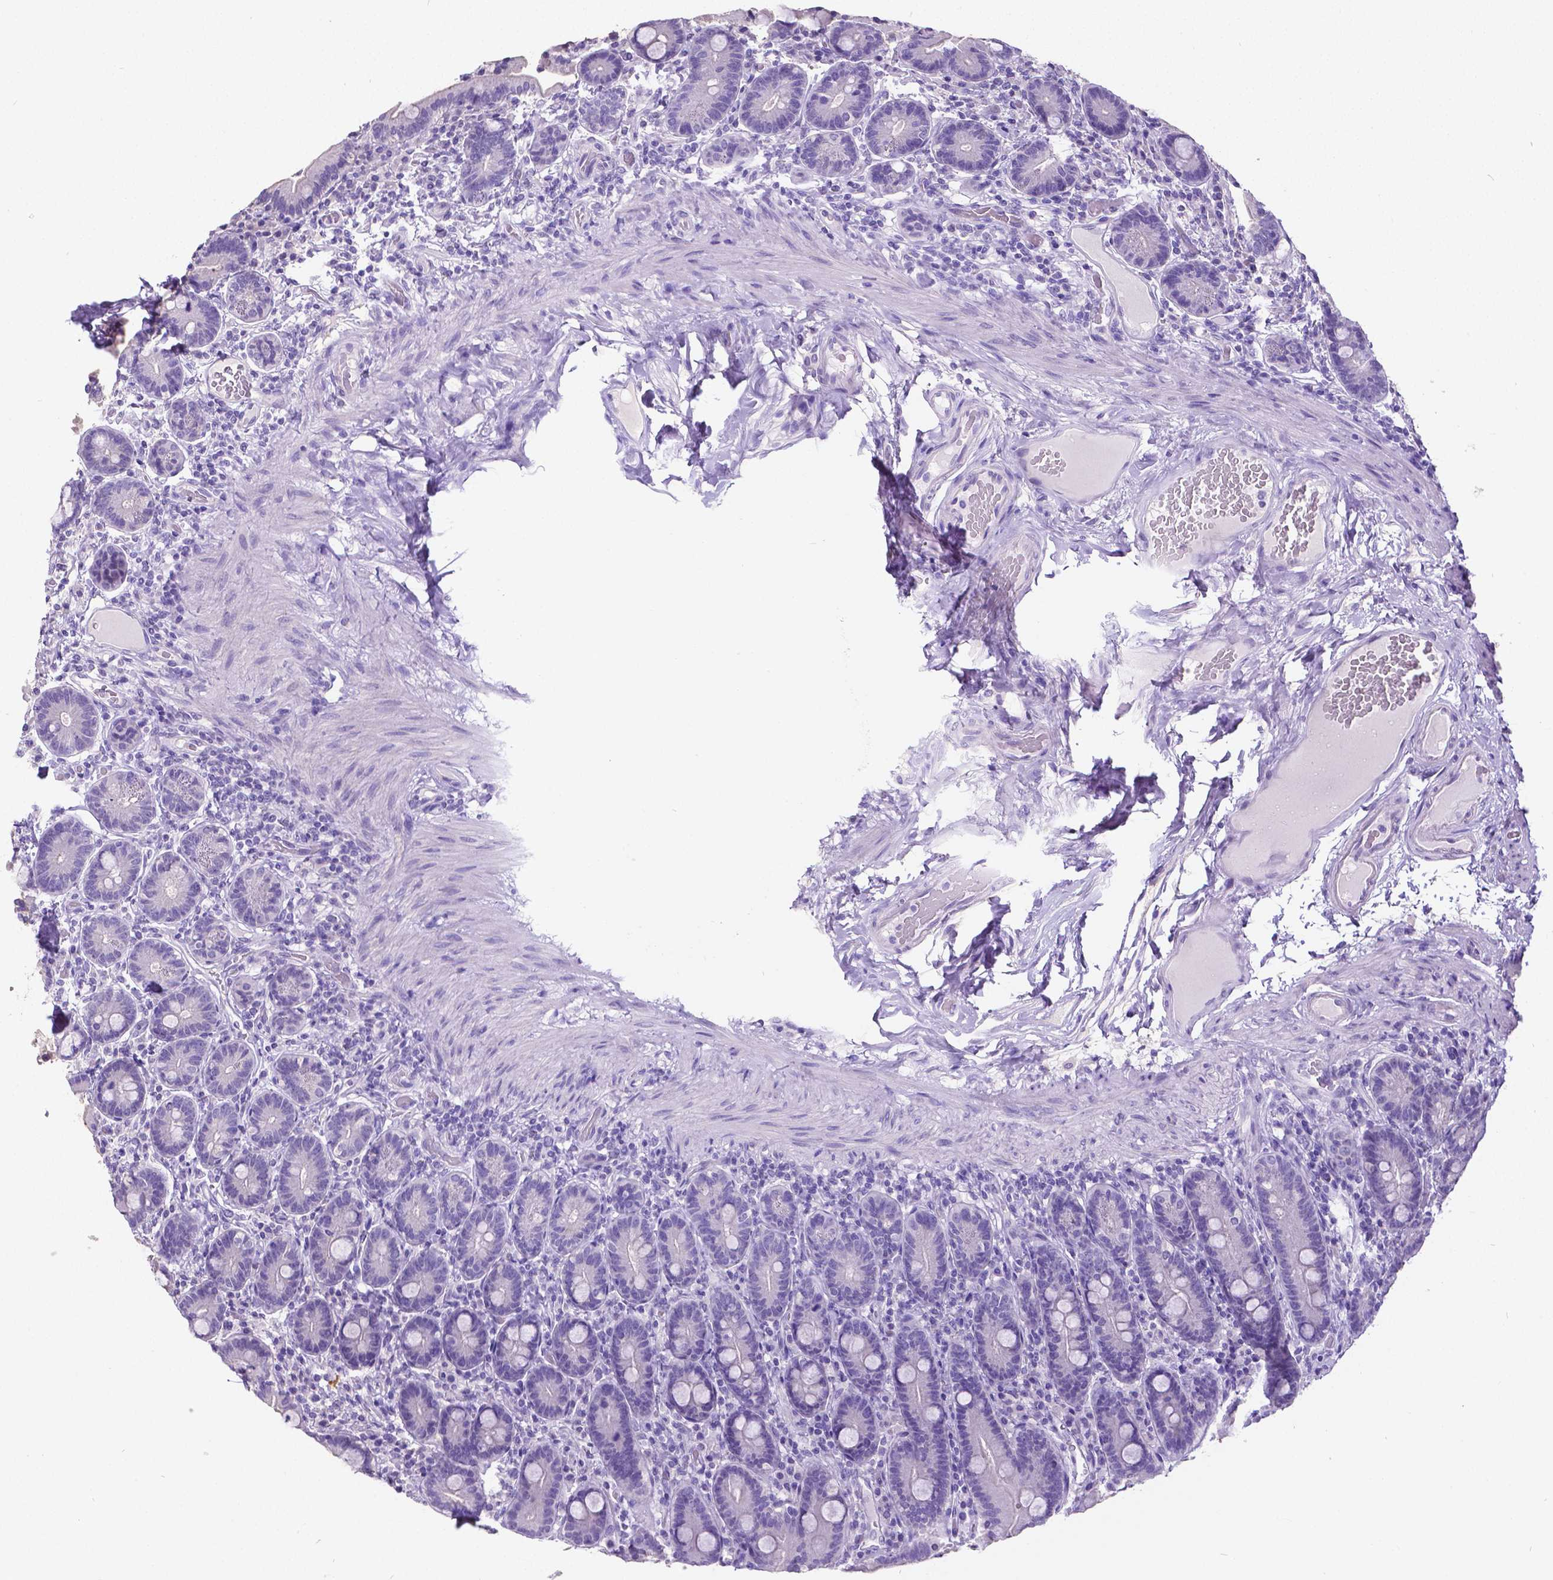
{"staining": {"intensity": "negative", "quantity": "none", "location": "none"}, "tissue": "duodenum", "cell_type": "Glandular cells", "image_type": "normal", "snomed": [{"axis": "morphology", "description": "Normal tissue, NOS"}, {"axis": "topography", "description": "Duodenum"}], "caption": "Protein analysis of benign duodenum displays no significant expression in glandular cells.", "gene": "SATB2", "patient": {"sex": "female", "age": 62}}